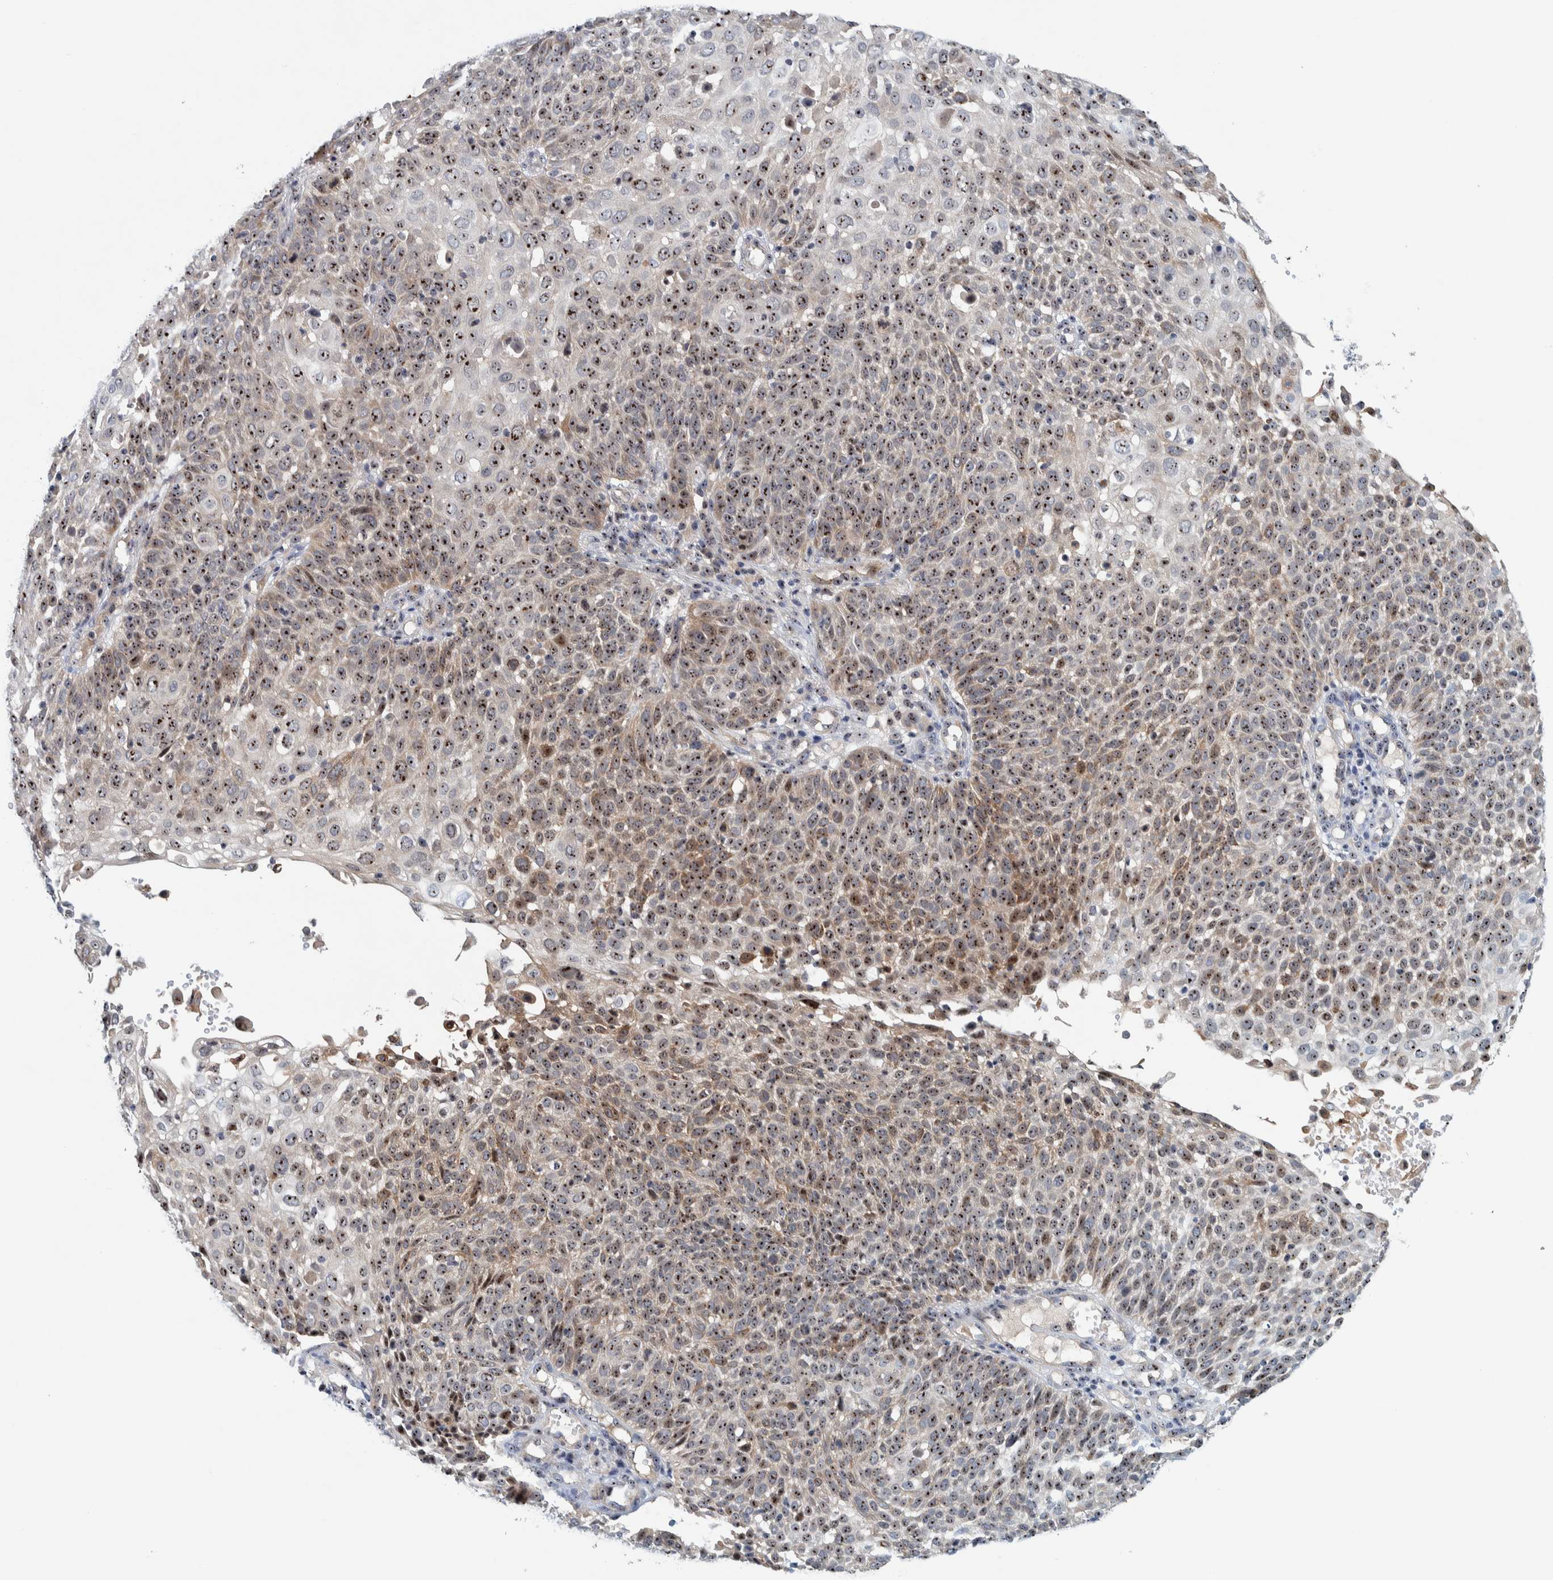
{"staining": {"intensity": "strong", "quantity": ">75%", "location": "nuclear"}, "tissue": "cervical cancer", "cell_type": "Tumor cells", "image_type": "cancer", "snomed": [{"axis": "morphology", "description": "Squamous cell carcinoma, NOS"}, {"axis": "topography", "description": "Cervix"}], "caption": "A brown stain labels strong nuclear positivity of a protein in cervical cancer tumor cells. (brown staining indicates protein expression, while blue staining denotes nuclei).", "gene": "NOL11", "patient": {"sex": "female", "age": 74}}